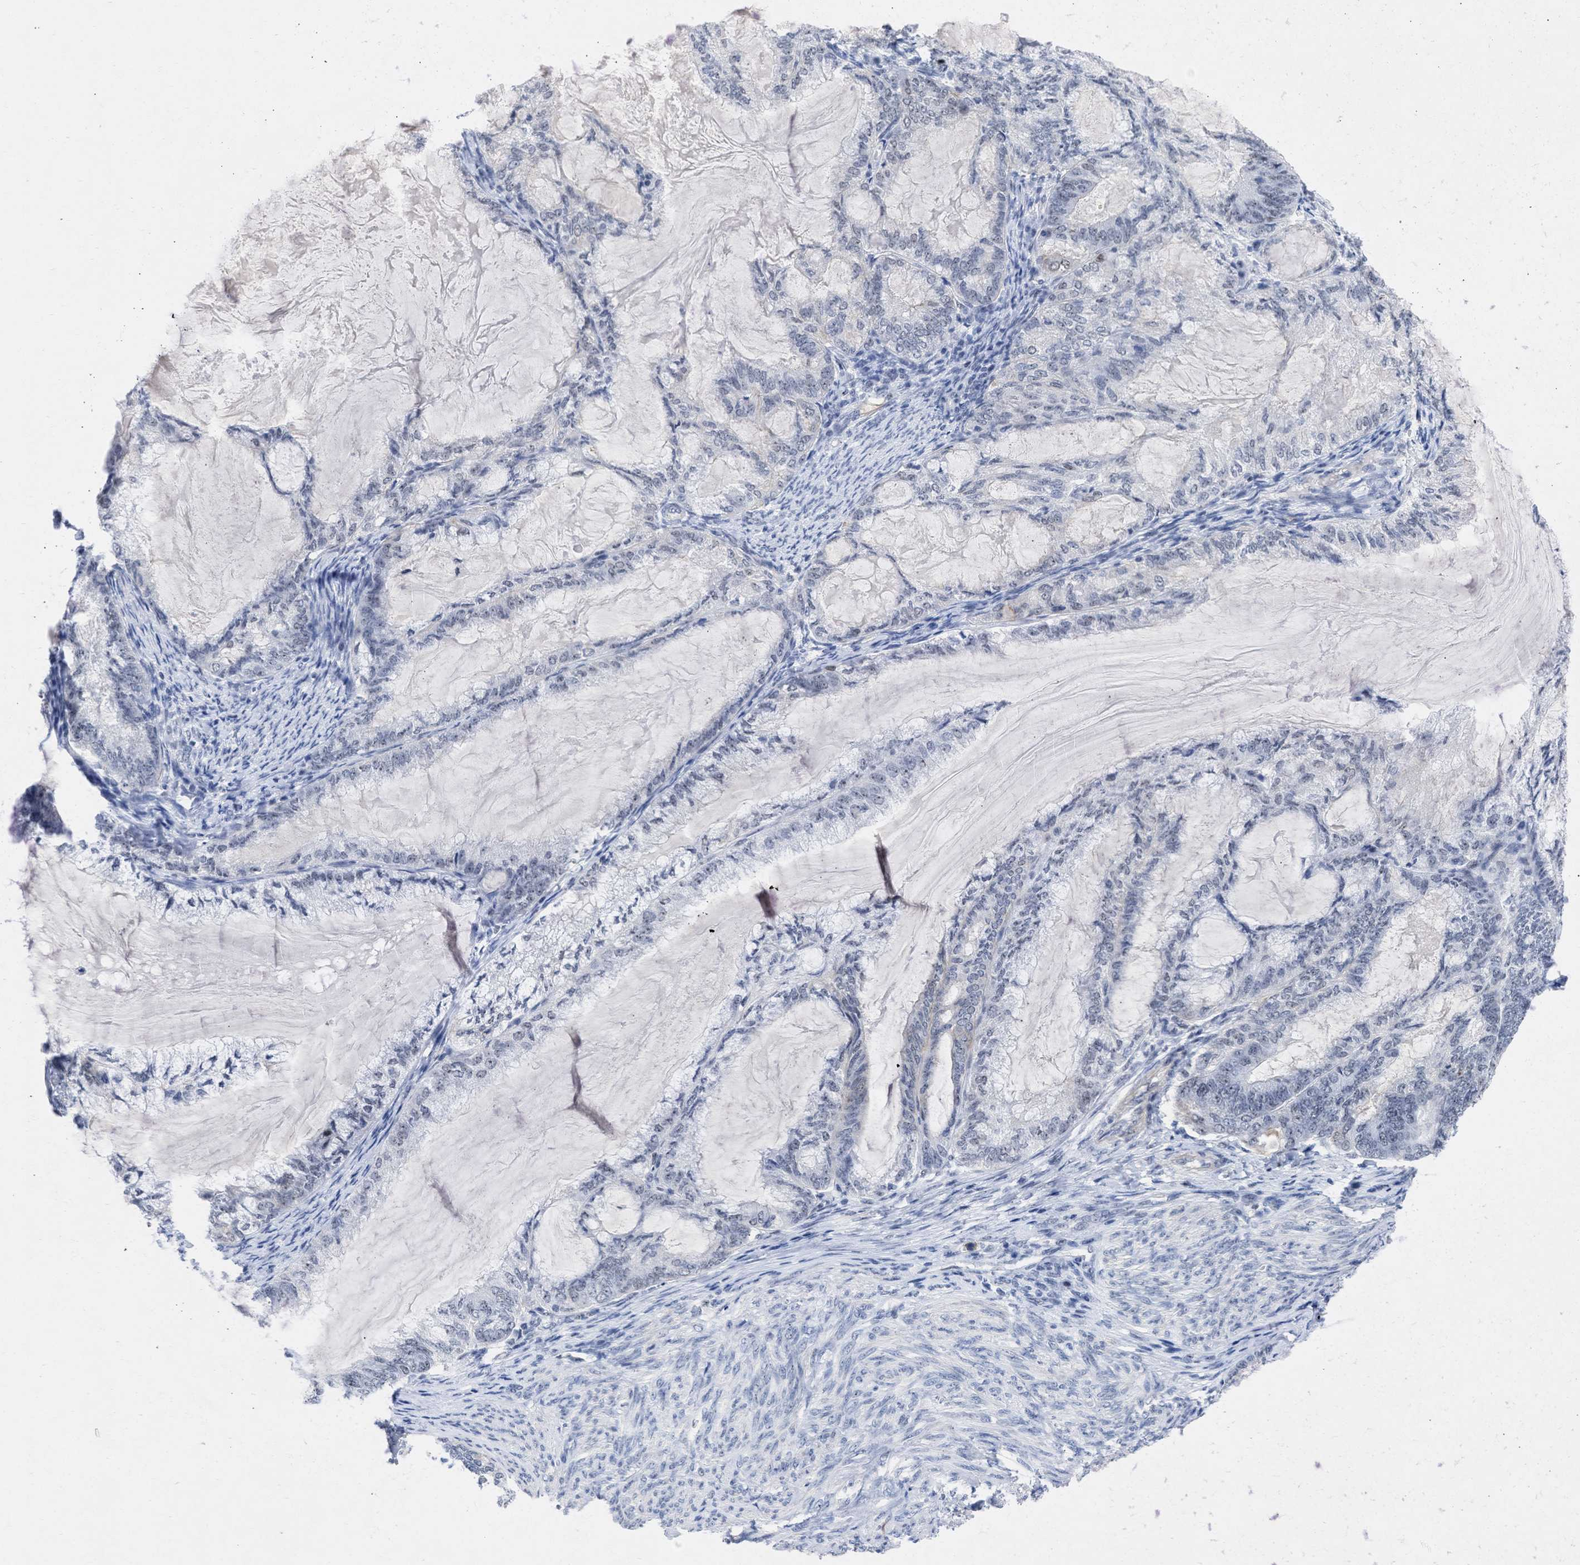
{"staining": {"intensity": "negative", "quantity": "none", "location": "none"}, "tissue": "endometrial cancer", "cell_type": "Tumor cells", "image_type": "cancer", "snomed": [{"axis": "morphology", "description": "Adenocarcinoma, NOS"}, {"axis": "topography", "description": "Endometrium"}], "caption": "Photomicrograph shows no significant protein expression in tumor cells of endometrial adenocarcinoma.", "gene": "DDX41", "patient": {"sex": "female", "age": 86}}